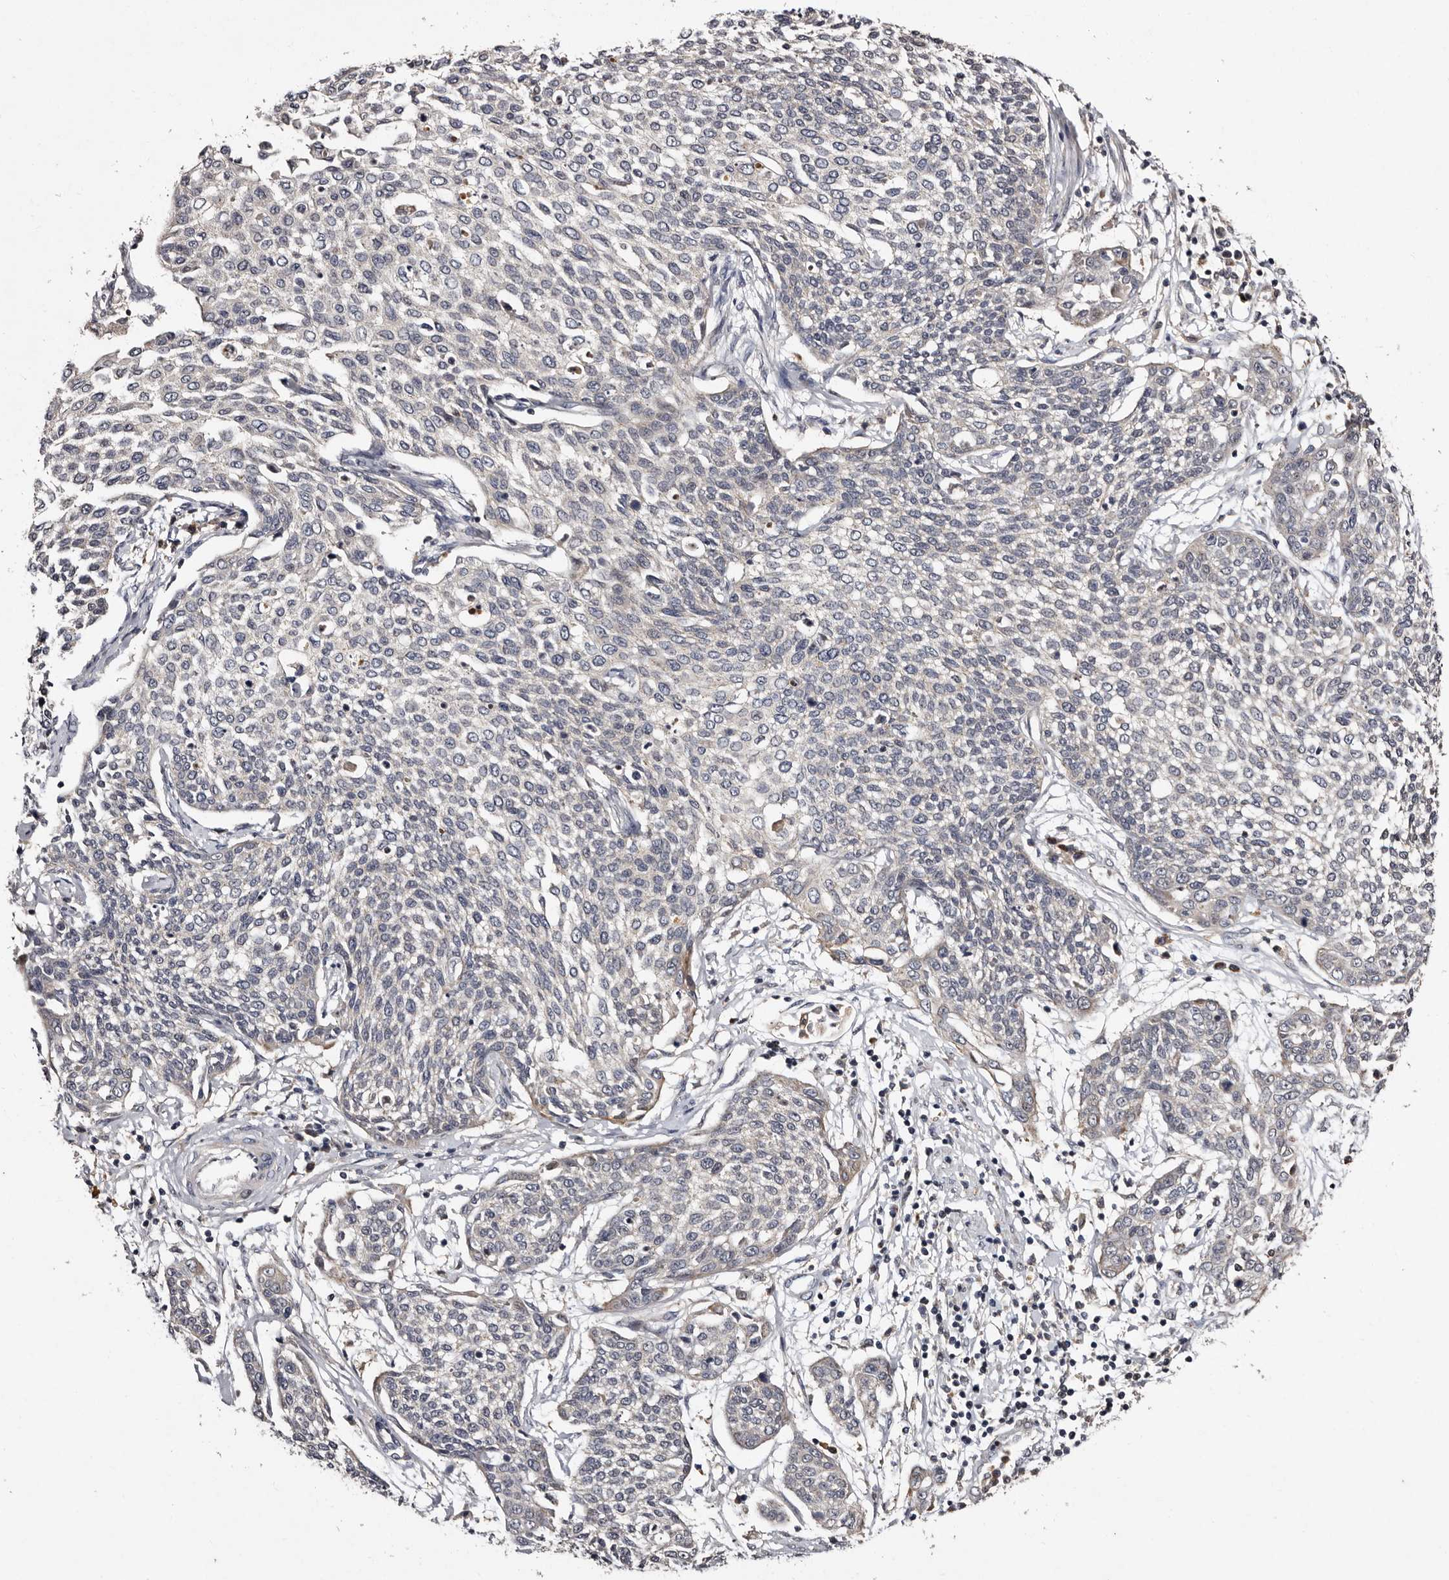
{"staining": {"intensity": "negative", "quantity": "none", "location": "none"}, "tissue": "cervical cancer", "cell_type": "Tumor cells", "image_type": "cancer", "snomed": [{"axis": "morphology", "description": "Squamous cell carcinoma, NOS"}, {"axis": "topography", "description": "Cervix"}], "caption": "DAB immunohistochemical staining of cervical squamous cell carcinoma displays no significant expression in tumor cells.", "gene": "DNPH1", "patient": {"sex": "female", "age": 34}}